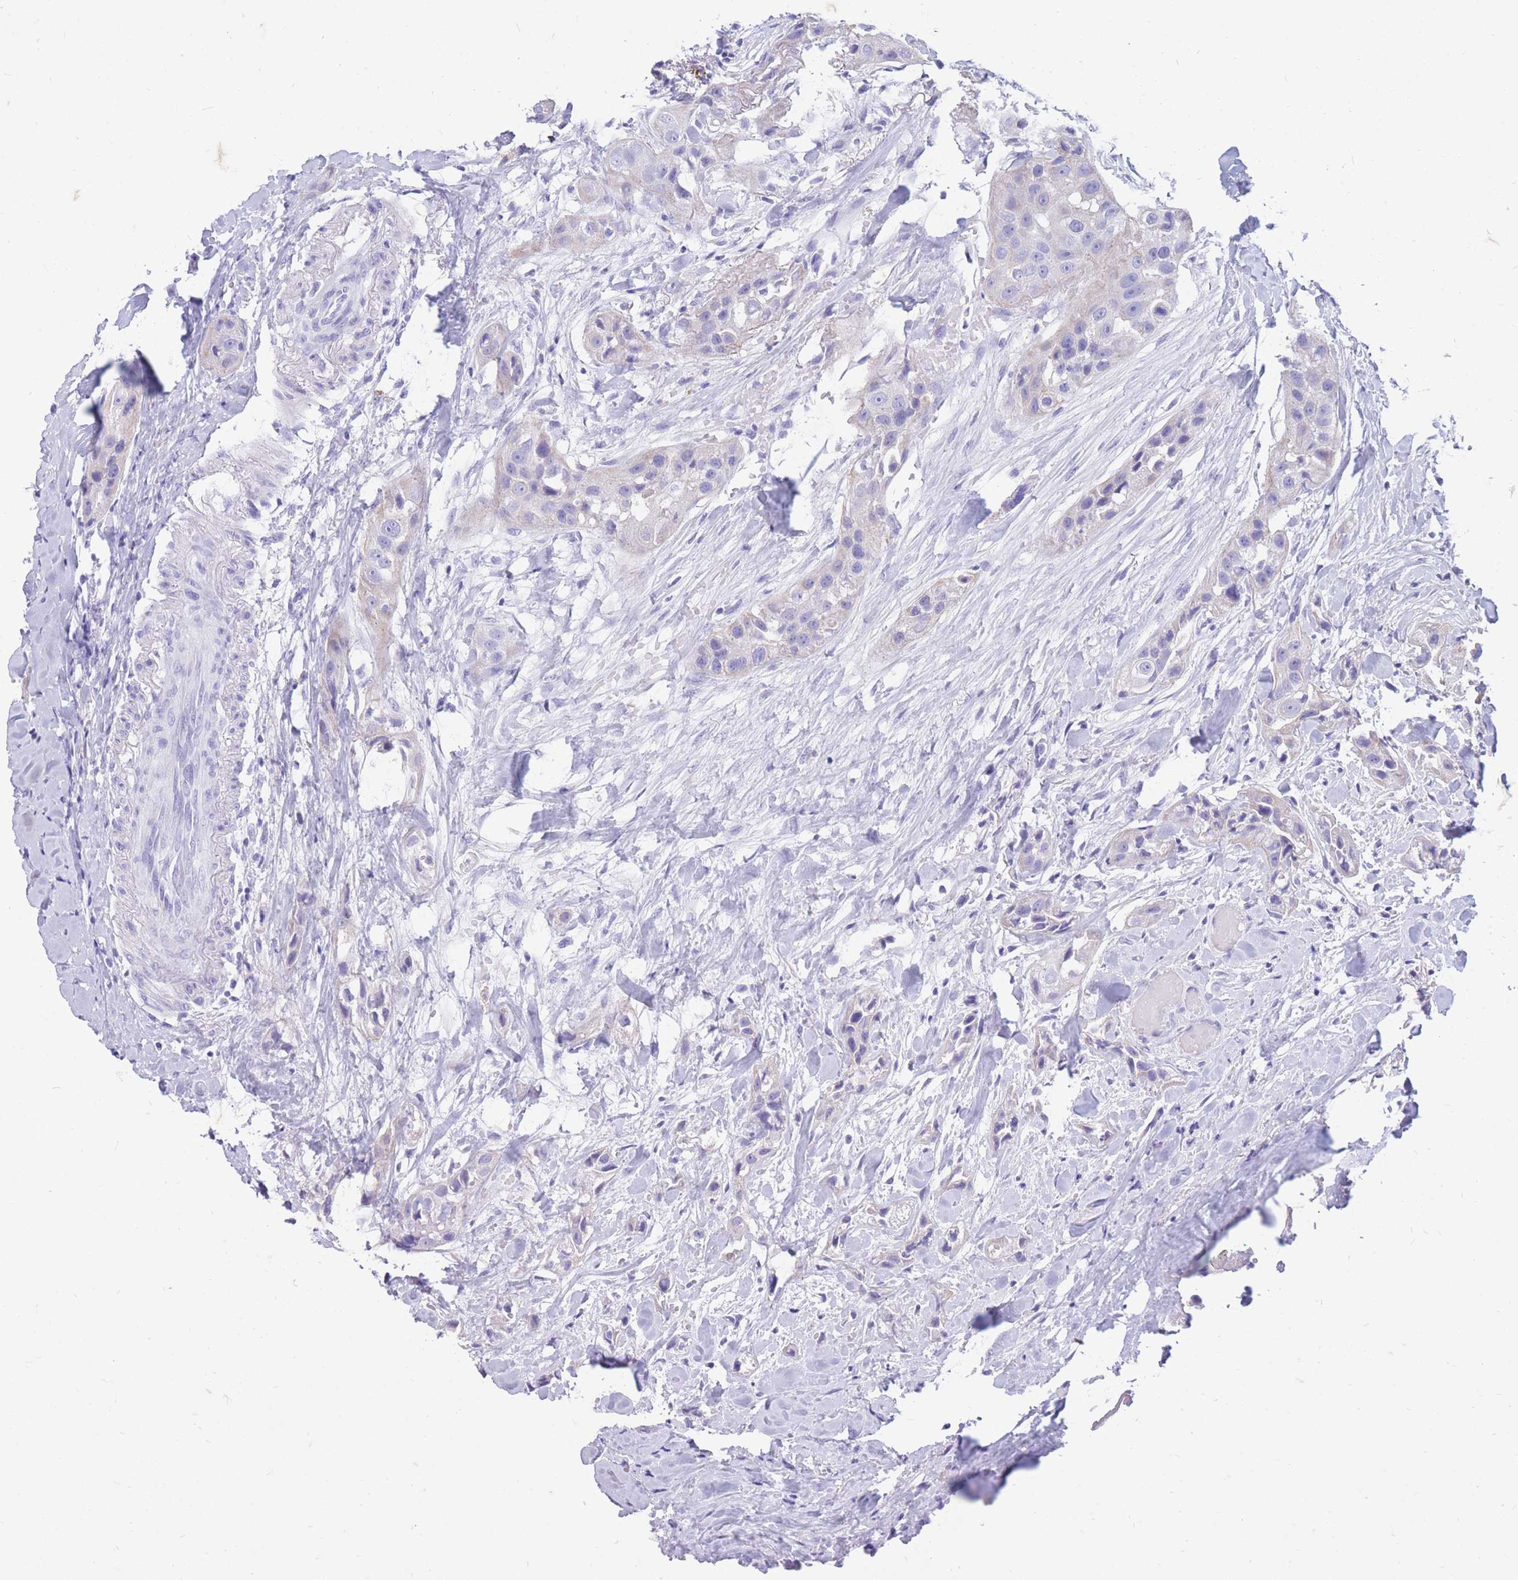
{"staining": {"intensity": "negative", "quantity": "none", "location": "none"}, "tissue": "head and neck cancer", "cell_type": "Tumor cells", "image_type": "cancer", "snomed": [{"axis": "morphology", "description": "Normal tissue, NOS"}, {"axis": "morphology", "description": "Squamous cell carcinoma, NOS"}, {"axis": "topography", "description": "Skeletal muscle"}, {"axis": "topography", "description": "Head-Neck"}], "caption": "Tumor cells are negative for protein expression in human head and neck squamous cell carcinoma. Nuclei are stained in blue.", "gene": "ZFP37", "patient": {"sex": "male", "age": 51}}